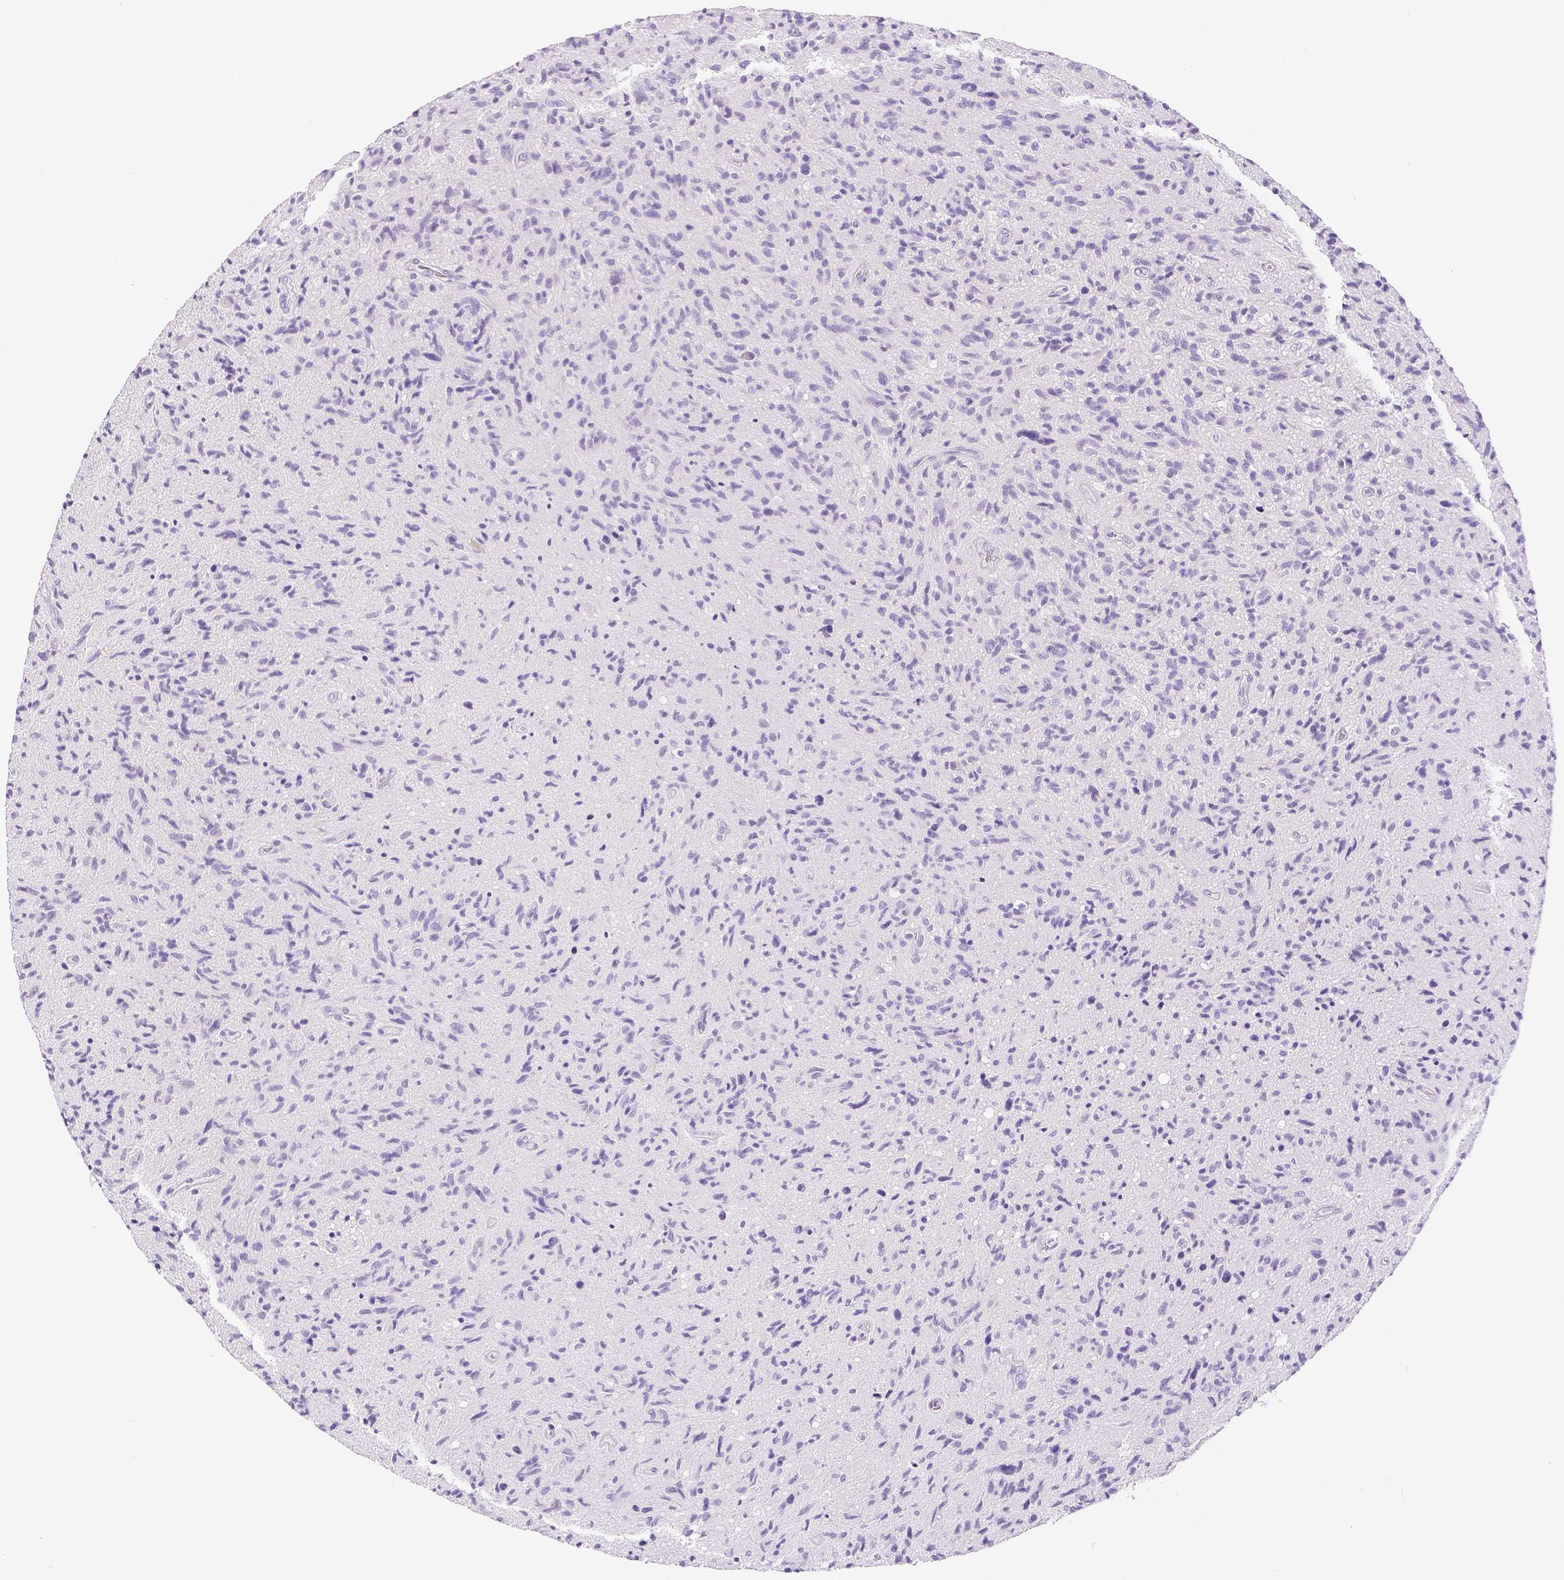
{"staining": {"intensity": "negative", "quantity": "none", "location": "none"}, "tissue": "glioma", "cell_type": "Tumor cells", "image_type": "cancer", "snomed": [{"axis": "morphology", "description": "Glioma, malignant, High grade"}, {"axis": "topography", "description": "Brain"}], "caption": "This photomicrograph is of high-grade glioma (malignant) stained with IHC to label a protein in brown with the nuclei are counter-stained blue. There is no positivity in tumor cells.", "gene": "SLC27A5", "patient": {"sex": "male", "age": 54}}